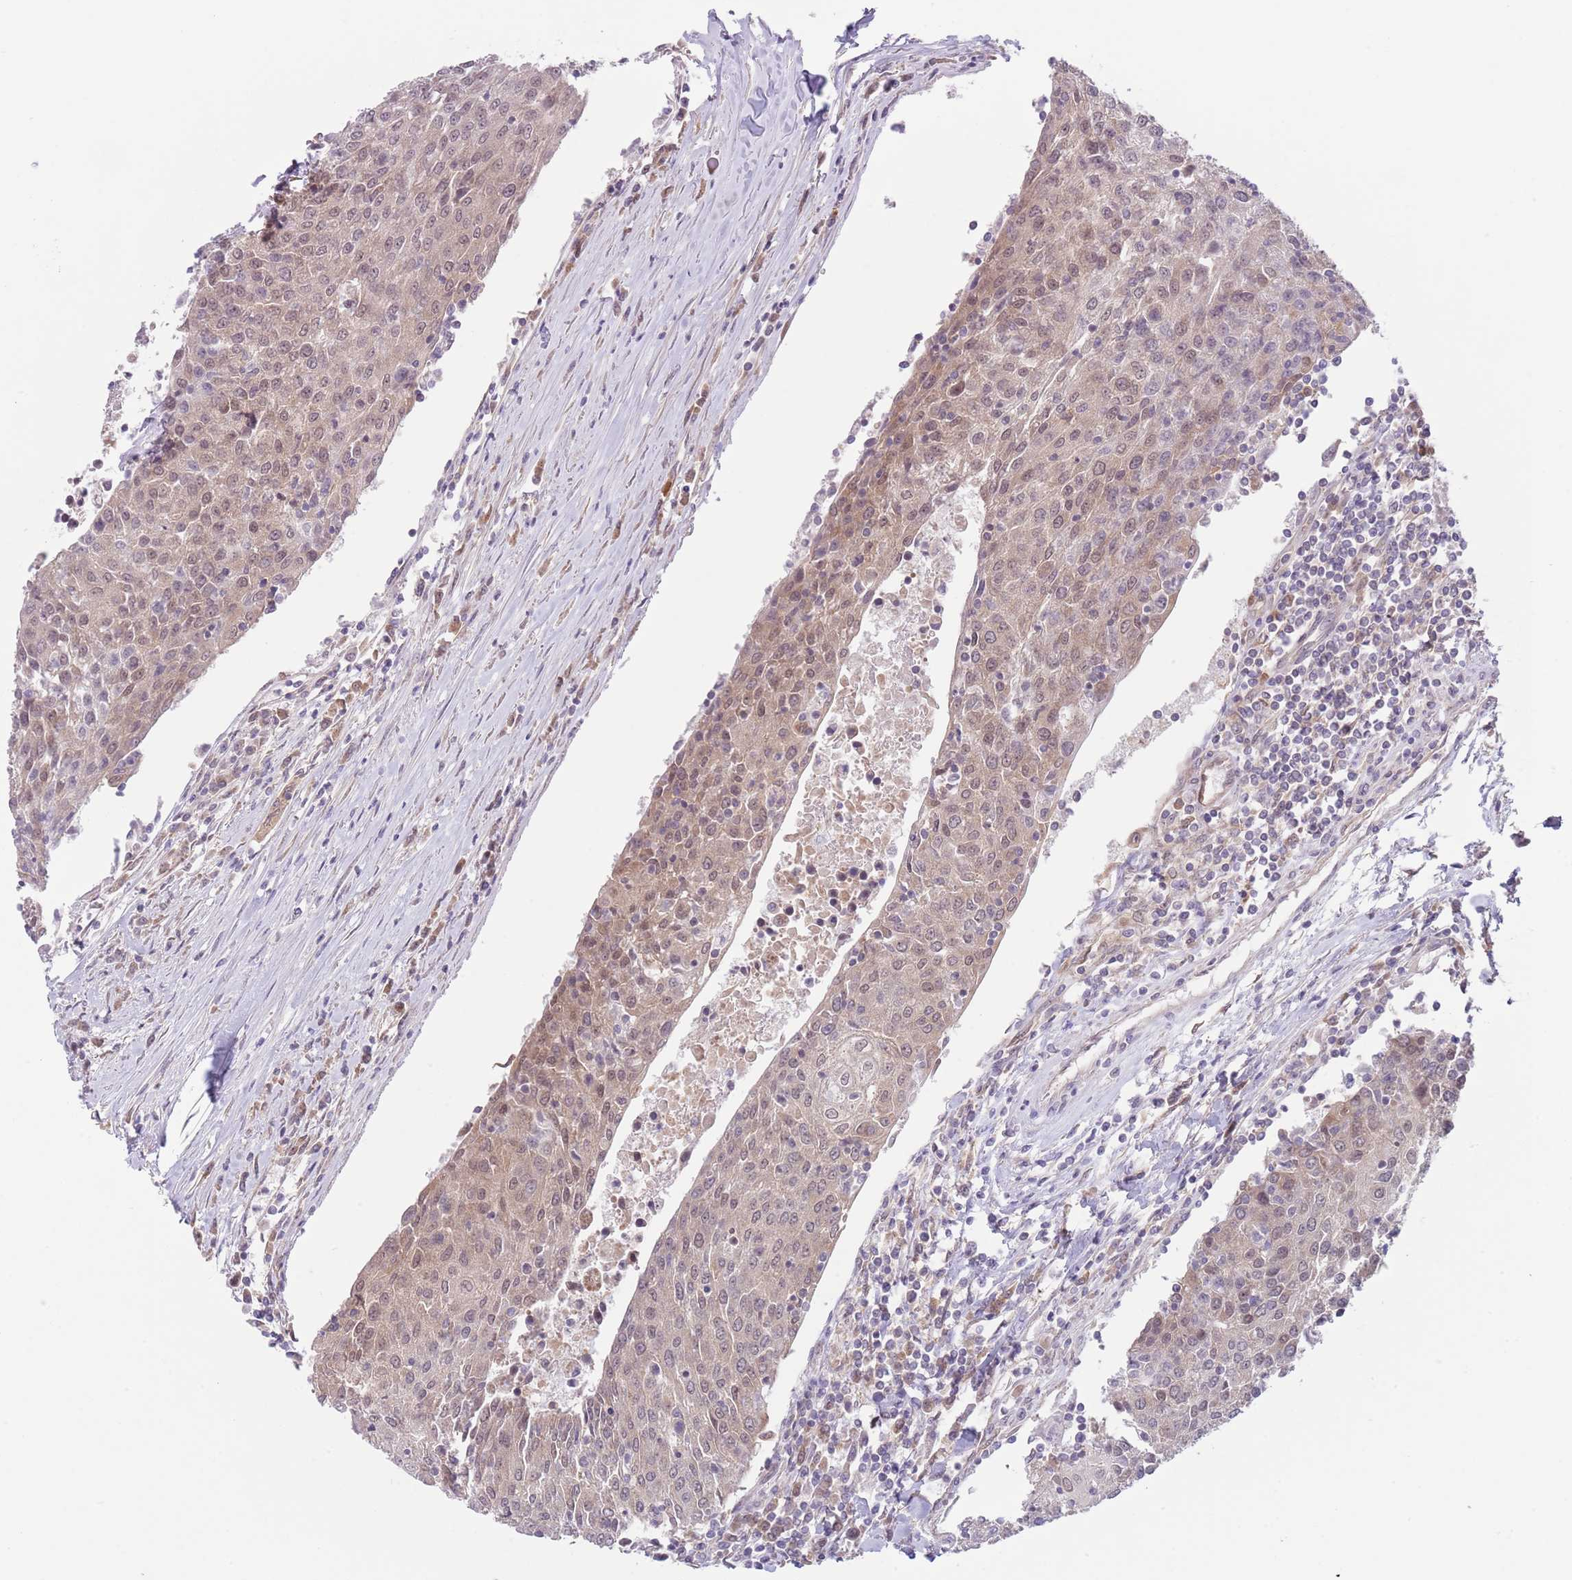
{"staining": {"intensity": "weak", "quantity": "25%-75%", "location": "cytoplasmic/membranous,nuclear"}, "tissue": "urothelial cancer", "cell_type": "Tumor cells", "image_type": "cancer", "snomed": [{"axis": "morphology", "description": "Urothelial carcinoma, High grade"}, {"axis": "topography", "description": "Urinary bladder"}], "caption": "Immunohistochemistry (IHC) of human urothelial cancer shows low levels of weak cytoplasmic/membranous and nuclear expression in about 25%-75% of tumor cells.", "gene": "COPE", "patient": {"sex": "female", "age": 85}}